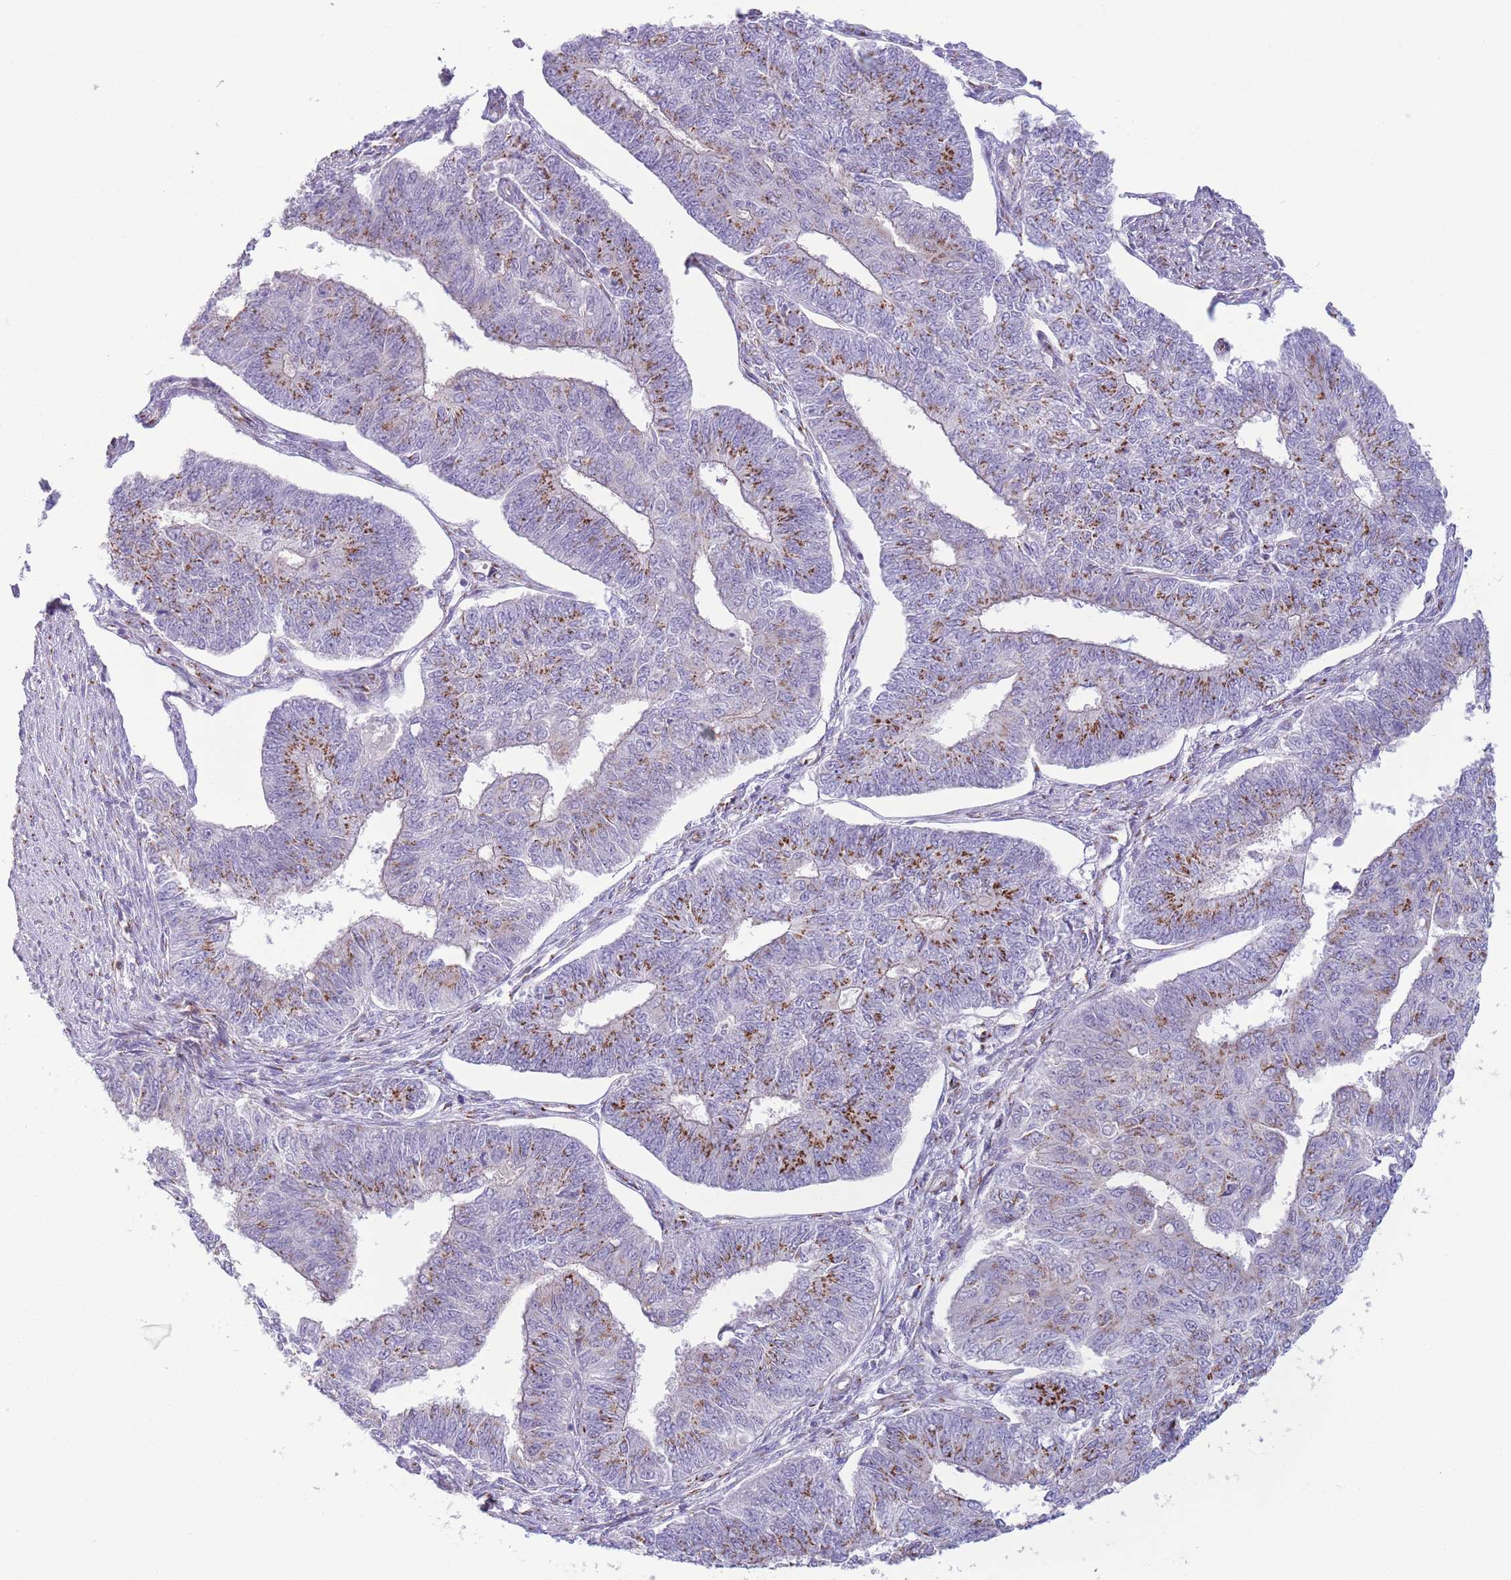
{"staining": {"intensity": "strong", "quantity": "<25%", "location": "cytoplasmic/membranous"}, "tissue": "endometrial cancer", "cell_type": "Tumor cells", "image_type": "cancer", "snomed": [{"axis": "morphology", "description": "Adenocarcinoma, NOS"}, {"axis": "topography", "description": "Endometrium"}], "caption": "Immunohistochemistry (IHC) staining of endometrial cancer (adenocarcinoma), which shows medium levels of strong cytoplasmic/membranous staining in about <25% of tumor cells indicating strong cytoplasmic/membranous protein positivity. The staining was performed using DAB (3,3'-diaminobenzidine) (brown) for protein detection and nuclei were counterstained in hematoxylin (blue).", "gene": "C20orf96", "patient": {"sex": "female", "age": 32}}